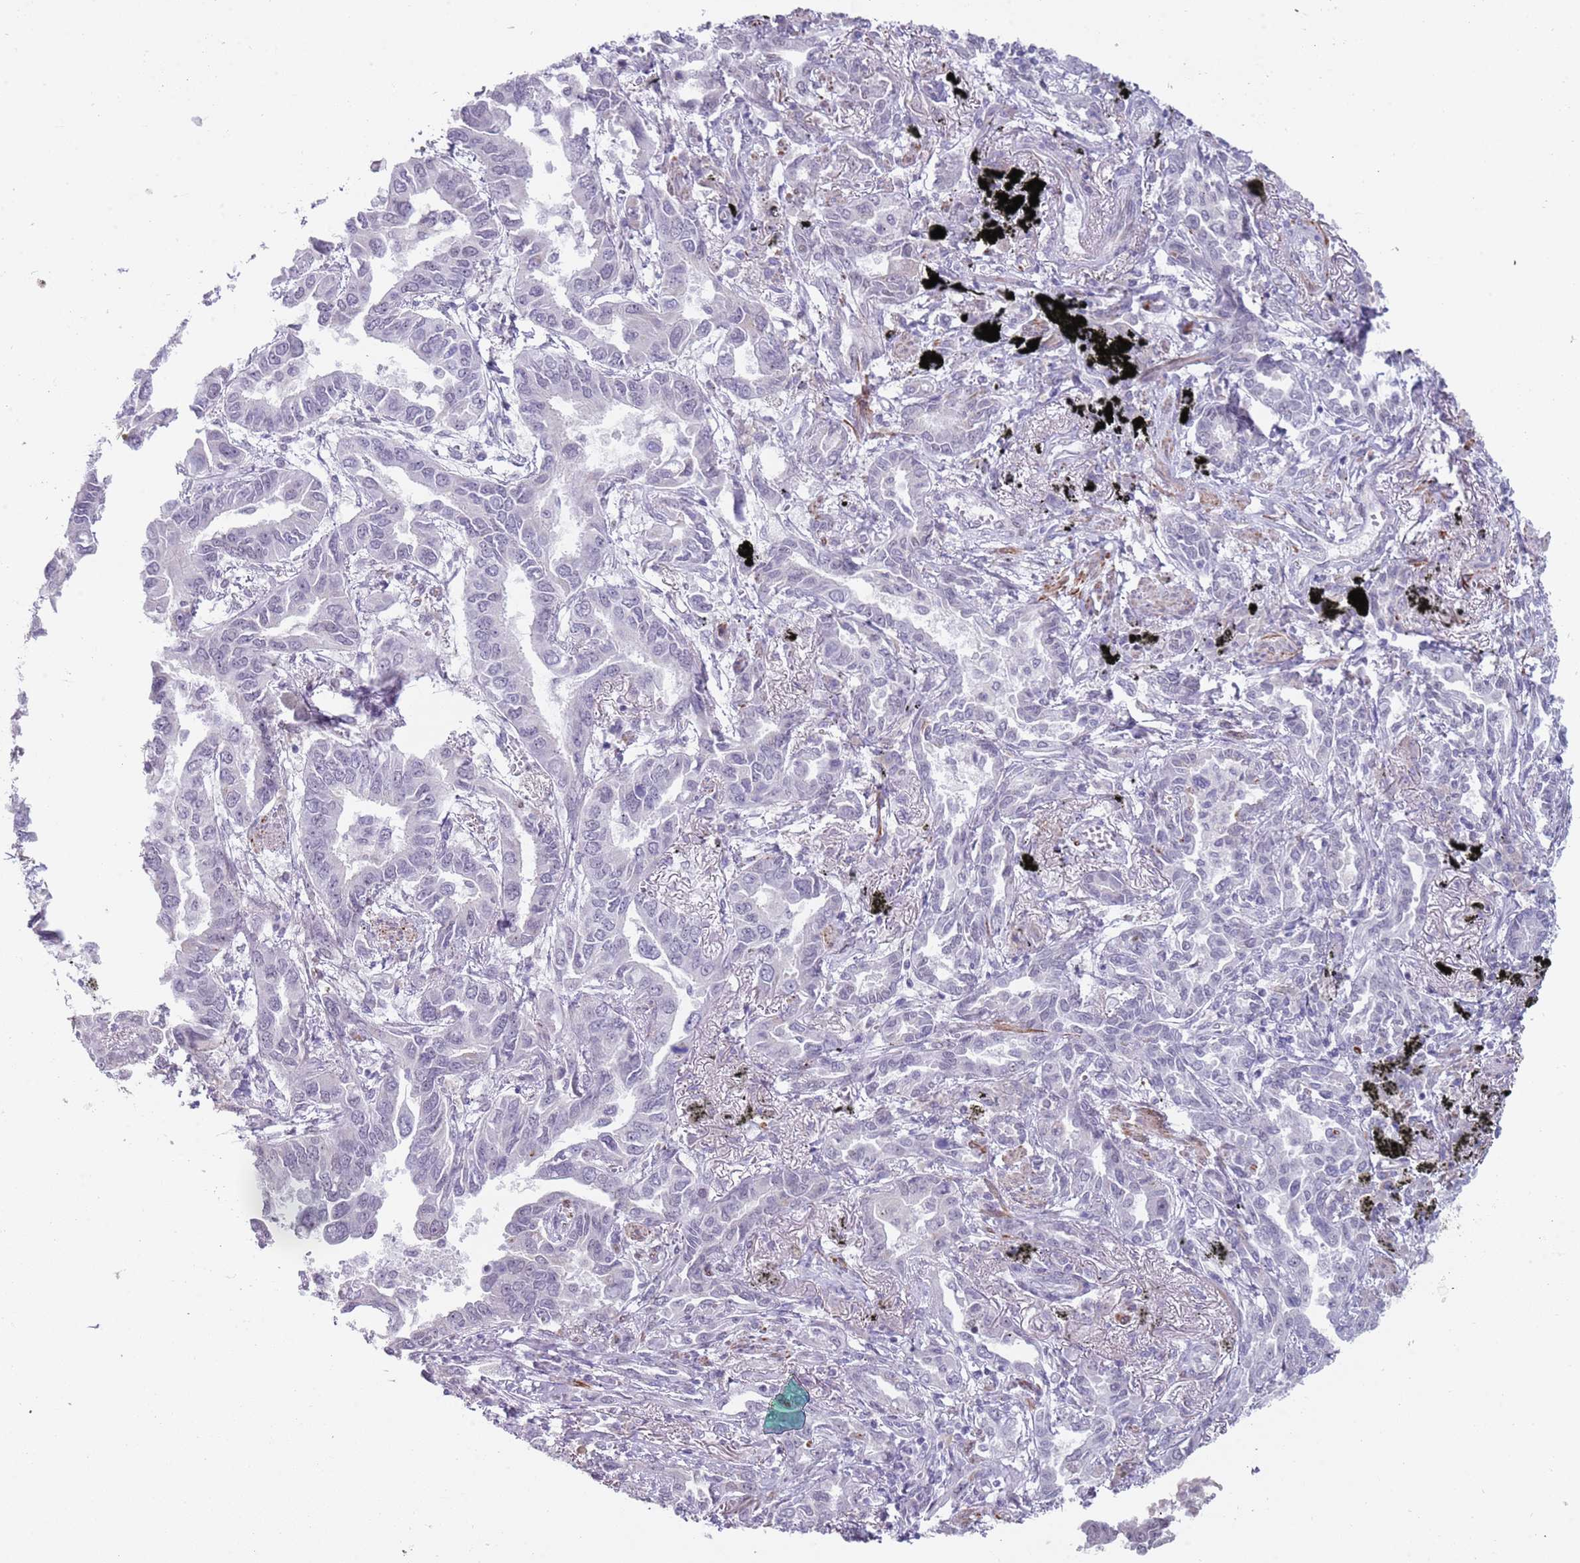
{"staining": {"intensity": "negative", "quantity": "none", "location": "none"}, "tissue": "lung cancer", "cell_type": "Tumor cells", "image_type": "cancer", "snomed": [{"axis": "morphology", "description": "Adenocarcinoma, NOS"}, {"axis": "topography", "description": "Lung"}], "caption": "Protein analysis of lung cancer reveals no significant expression in tumor cells.", "gene": "NBPF3", "patient": {"sex": "male", "age": 67}}